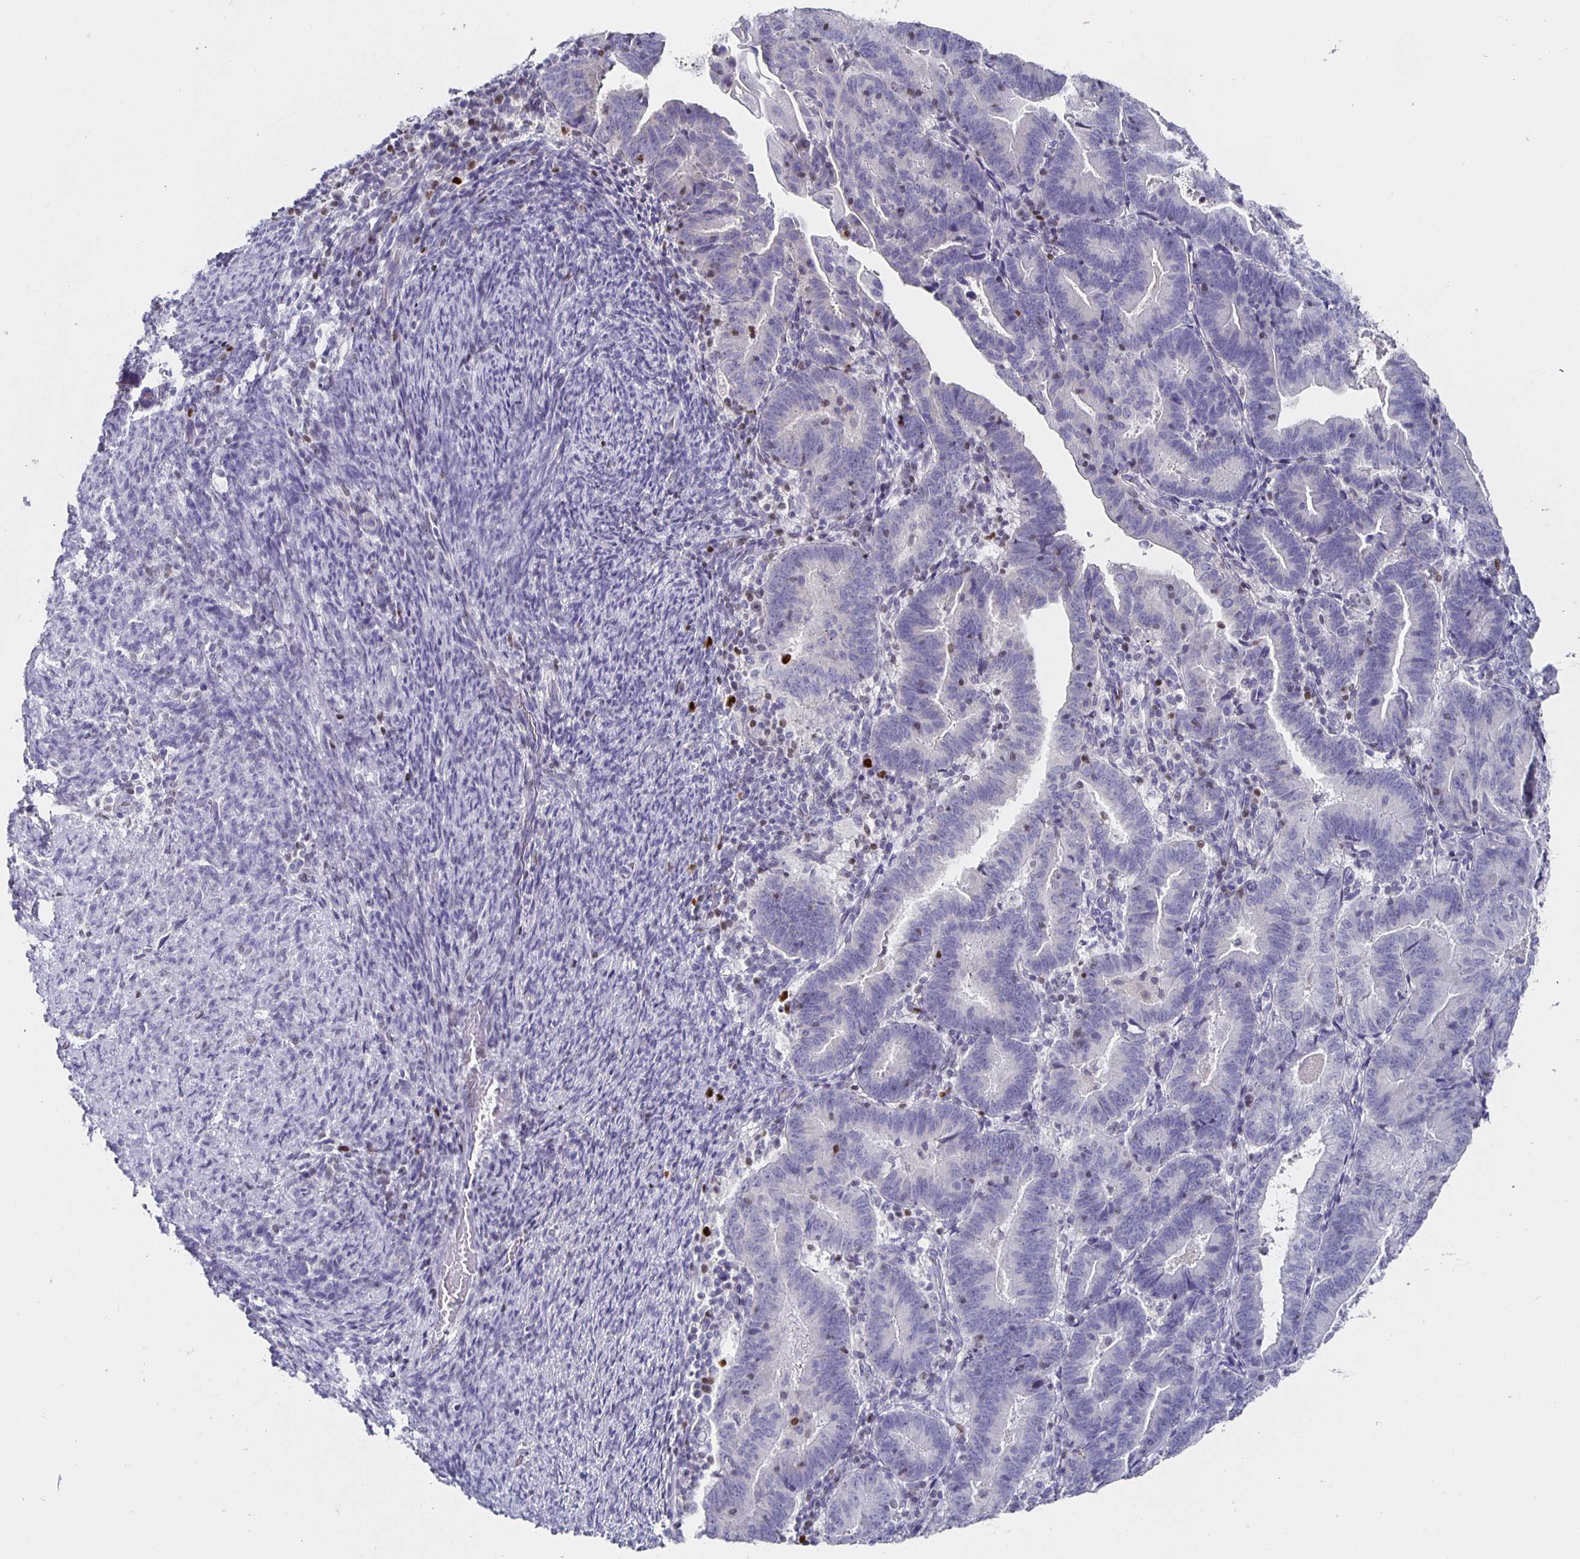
{"staining": {"intensity": "negative", "quantity": "none", "location": "none"}, "tissue": "endometrial cancer", "cell_type": "Tumor cells", "image_type": "cancer", "snomed": [{"axis": "morphology", "description": "Adenocarcinoma, NOS"}, {"axis": "topography", "description": "Endometrium"}], "caption": "Immunohistochemistry (IHC) image of adenocarcinoma (endometrial) stained for a protein (brown), which reveals no staining in tumor cells.", "gene": "RUNX2", "patient": {"sex": "female", "age": 70}}